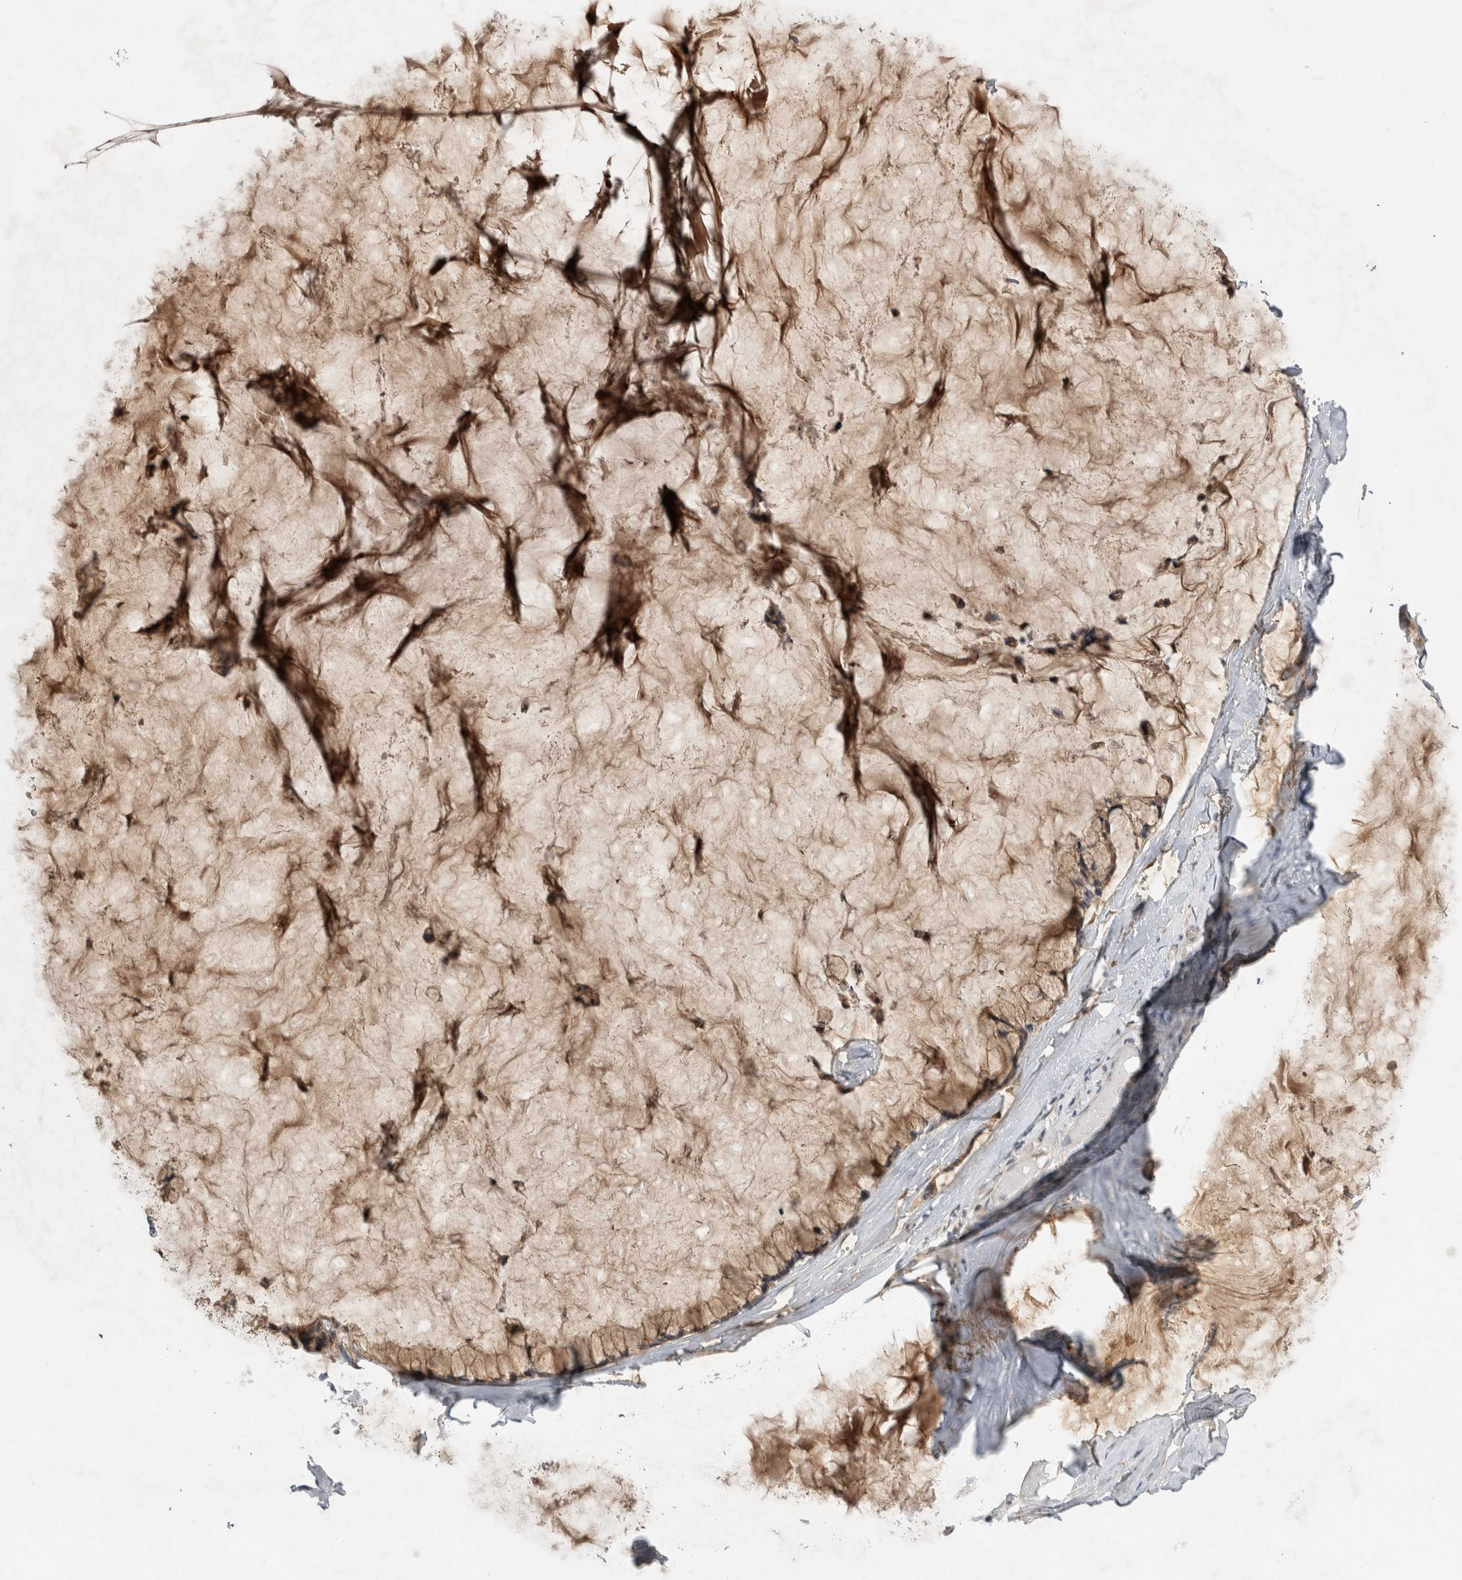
{"staining": {"intensity": "weak", "quantity": ">75%", "location": "cytoplasmic/membranous"}, "tissue": "ovarian cancer", "cell_type": "Tumor cells", "image_type": "cancer", "snomed": [{"axis": "morphology", "description": "Cystadenocarcinoma, mucinous, NOS"}, {"axis": "topography", "description": "Ovary"}], "caption": "Ovarian cancer stained with a protein marker demonstrates weak staining in tumor cells.", "gene": "KCNIP1", "patient": {"sex": "female", "age": 39}}